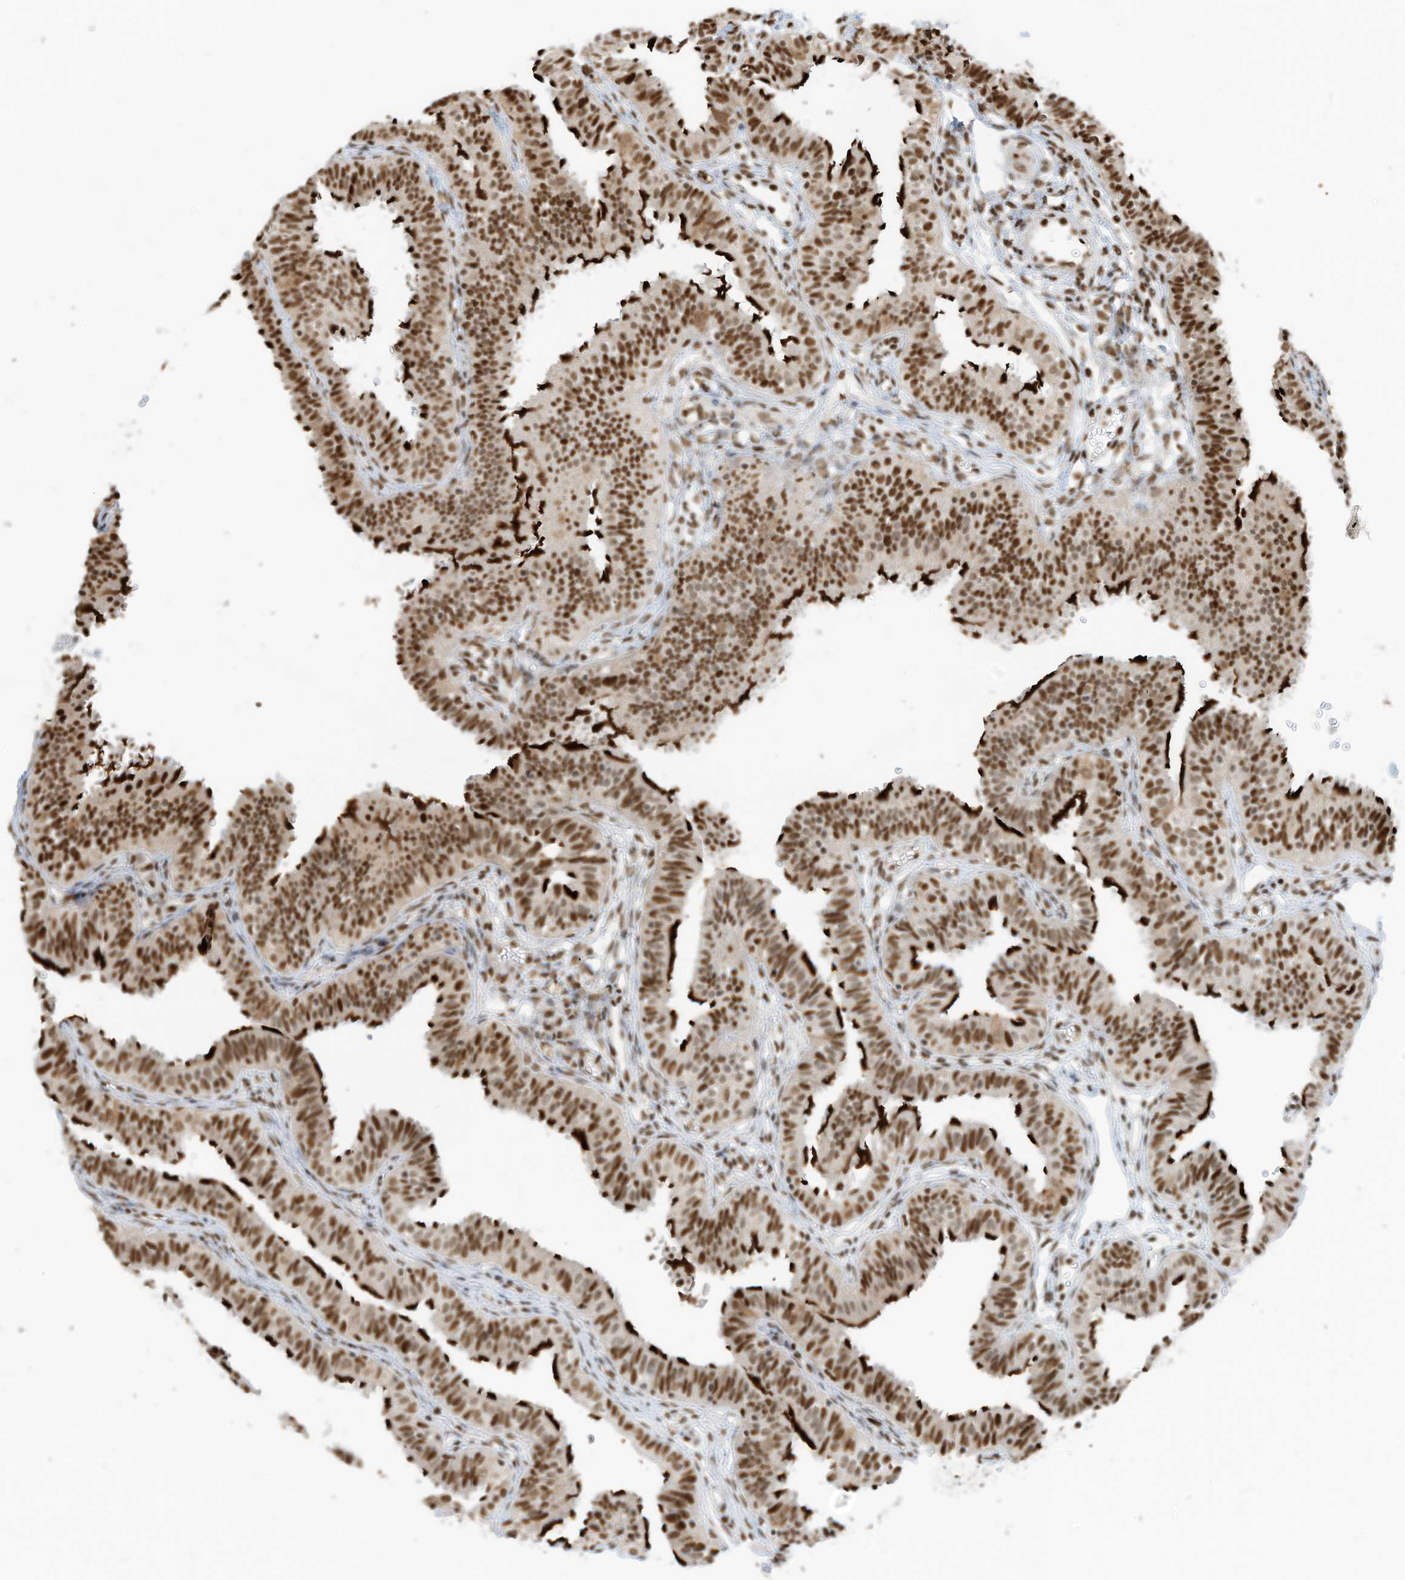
{"staining": {"intensity": "strong", "quantity": ">75%", "location": "cytoplasmic/membranous,nuclear"}, "tissue": "fallopian tube", "cell_type": "Glandular cells", "image_type": "normal", "snomed": [{"axis": "morphology", "description": "Normal tissue, NOS"}, {"axis": "topography", "description": "Fallopian tube"}], "caption": "IHC image of benign fallopian tube: fallopian tube stained using IHC demonstrates high levels of strong protein expression localized specifically in the cytoplasmic/membranous,nuclear of glandular cells, appearing as a cytoplasmic/membranous,nuclear brown color.", "gene": "SAMD15", "patient": {"sex": "female", "age": 35}}